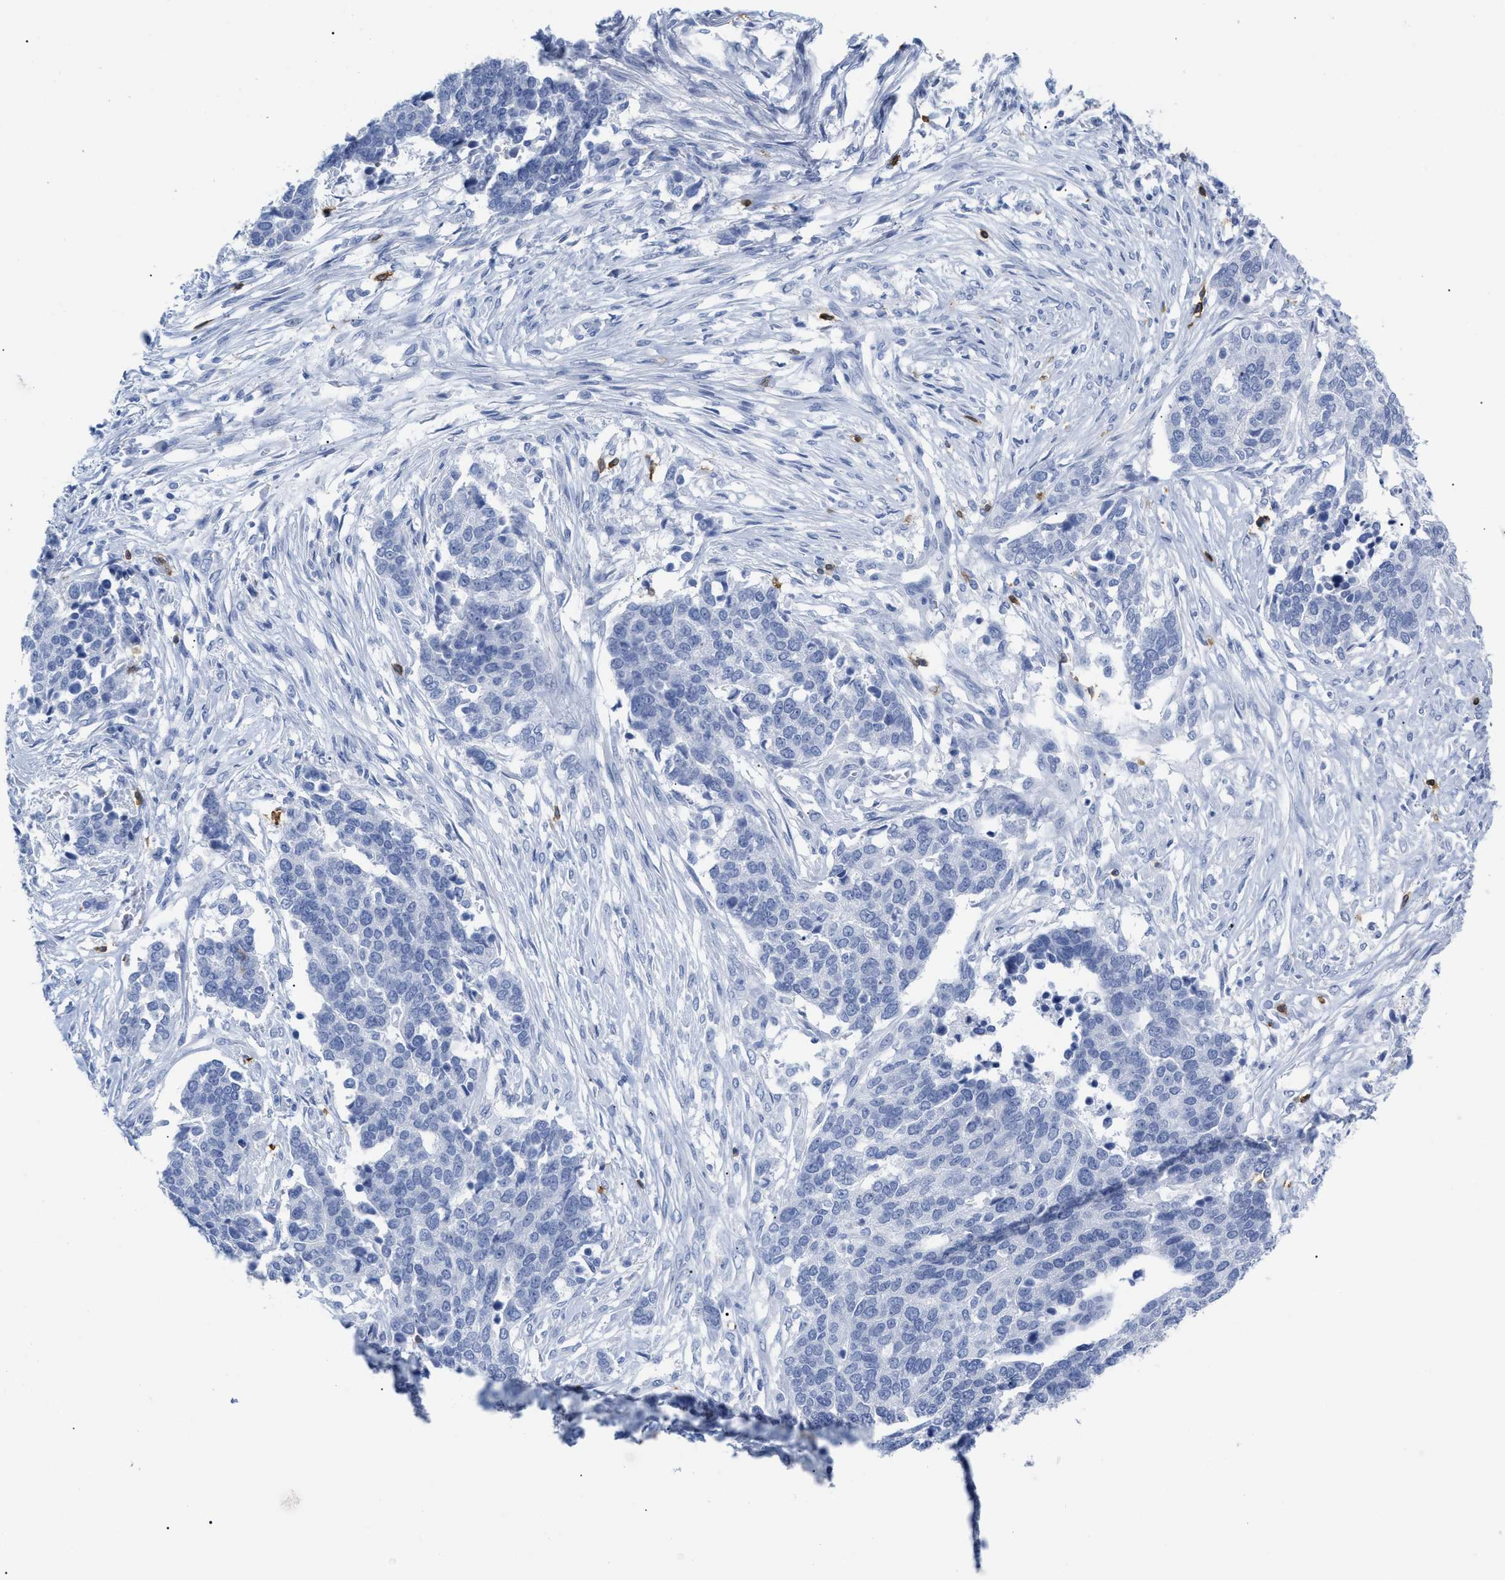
{"staining": {"intensity": "negative", "quantity": "none", "location": "none"}, "tissue": "ovarian cancer", "cell_type": "Tumor cells", "image_type": "cancer", "snomed": [{"axis": "morphology", "description": "Cystadenocarcinoma, serous, NOS"}, {"axis": "topography", "description": "Ovary"}], "caption": "There is no significant positivity in tumor cells of ovarian serous cystadenocarcinoma.", "gene": "CD5", "patient": {"sex": "female", "age": 44}}